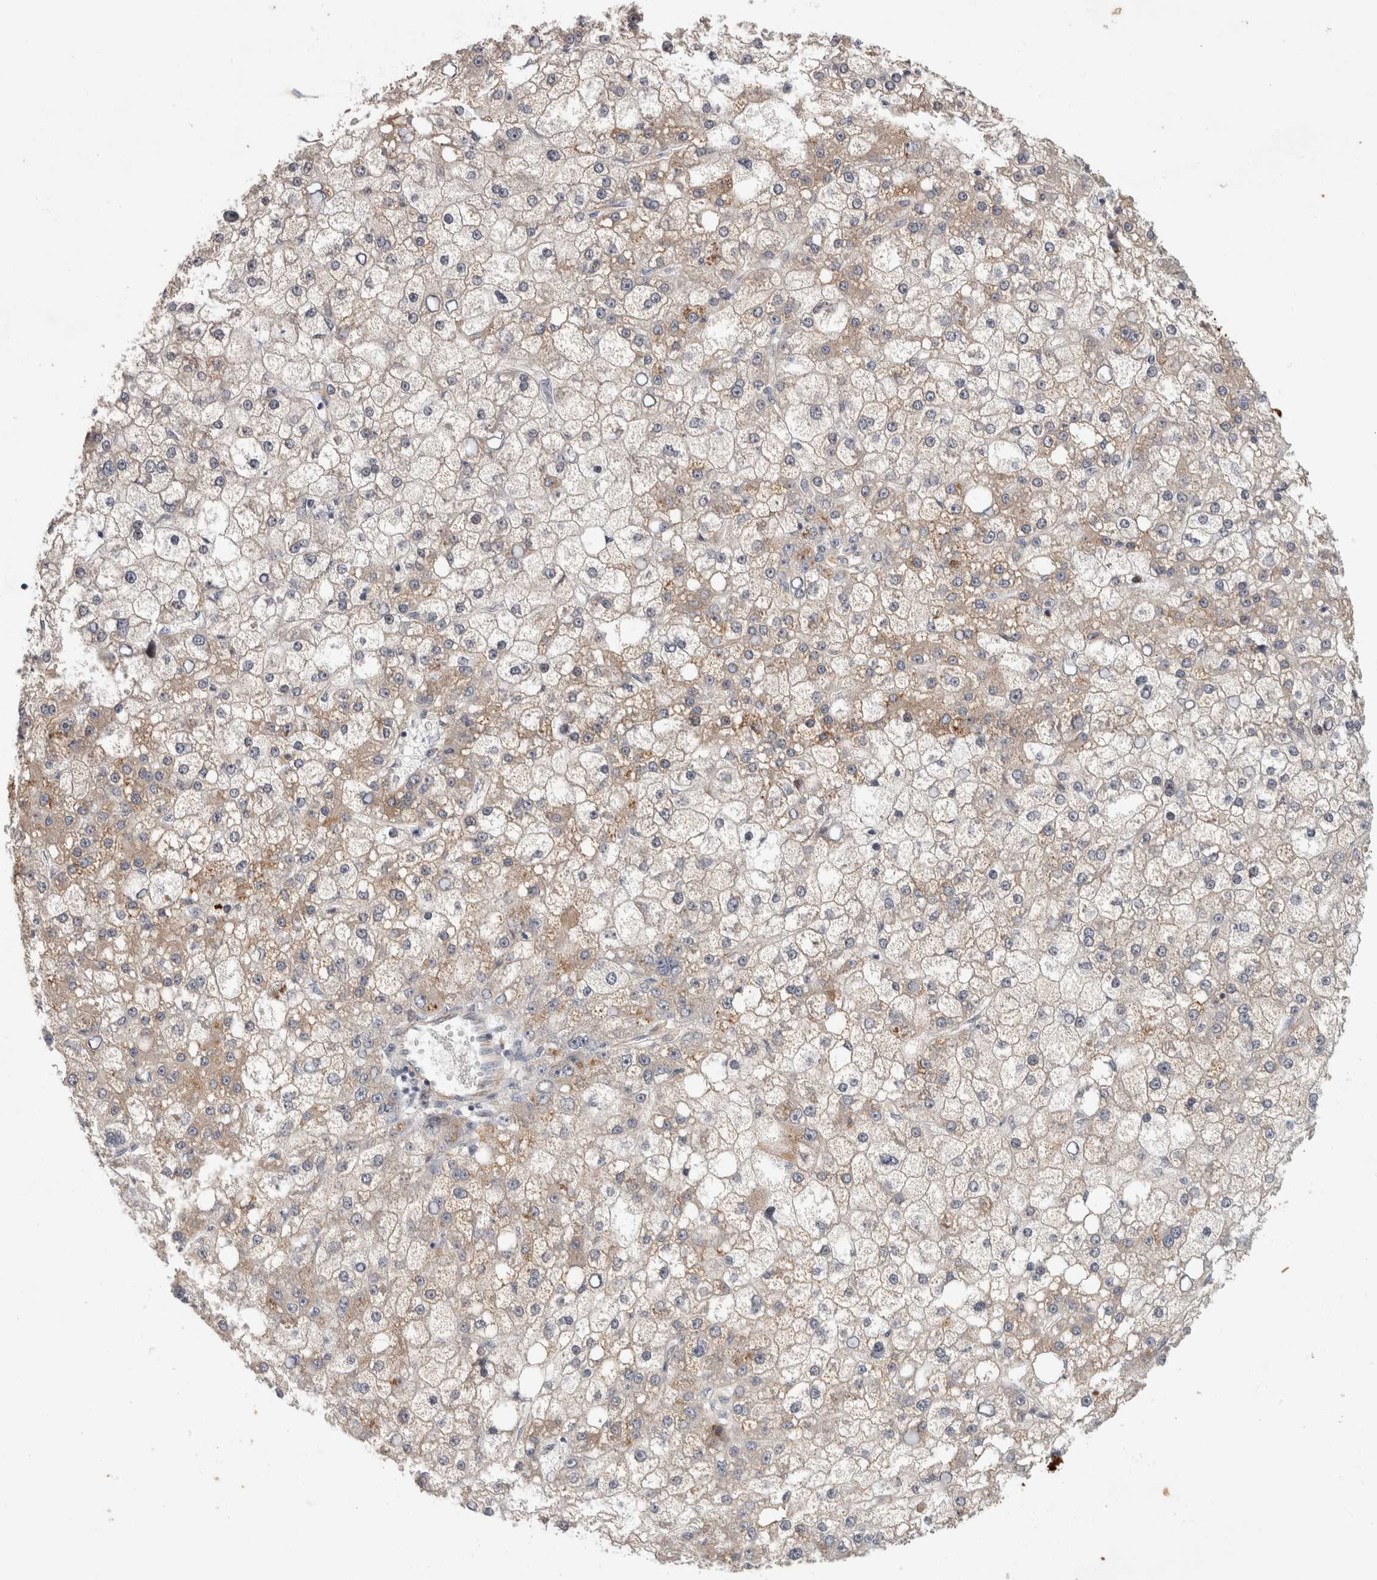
{"staining": {"intensity": "weak", "quantity": "<25%", "location": "cytoplasmic/membranous"}, "tissue": "liver cancer", "cell_type": "Tumor cells", "image_type": "cancer", "snomed": [{"axis": "morphology", "description": "Carcinoma, Hepatocellular, NOS"}, {"axis": "topography", "description": "Liver"}], "caption": "A photomicrograph of hepatocellular carcinoma (liver) stained for a protein shows no brown staining in tumor cells. Nuclei are stained in blue.", "gene": "CRISPLD1", "patient": {"sex": "male", "age": 67}}